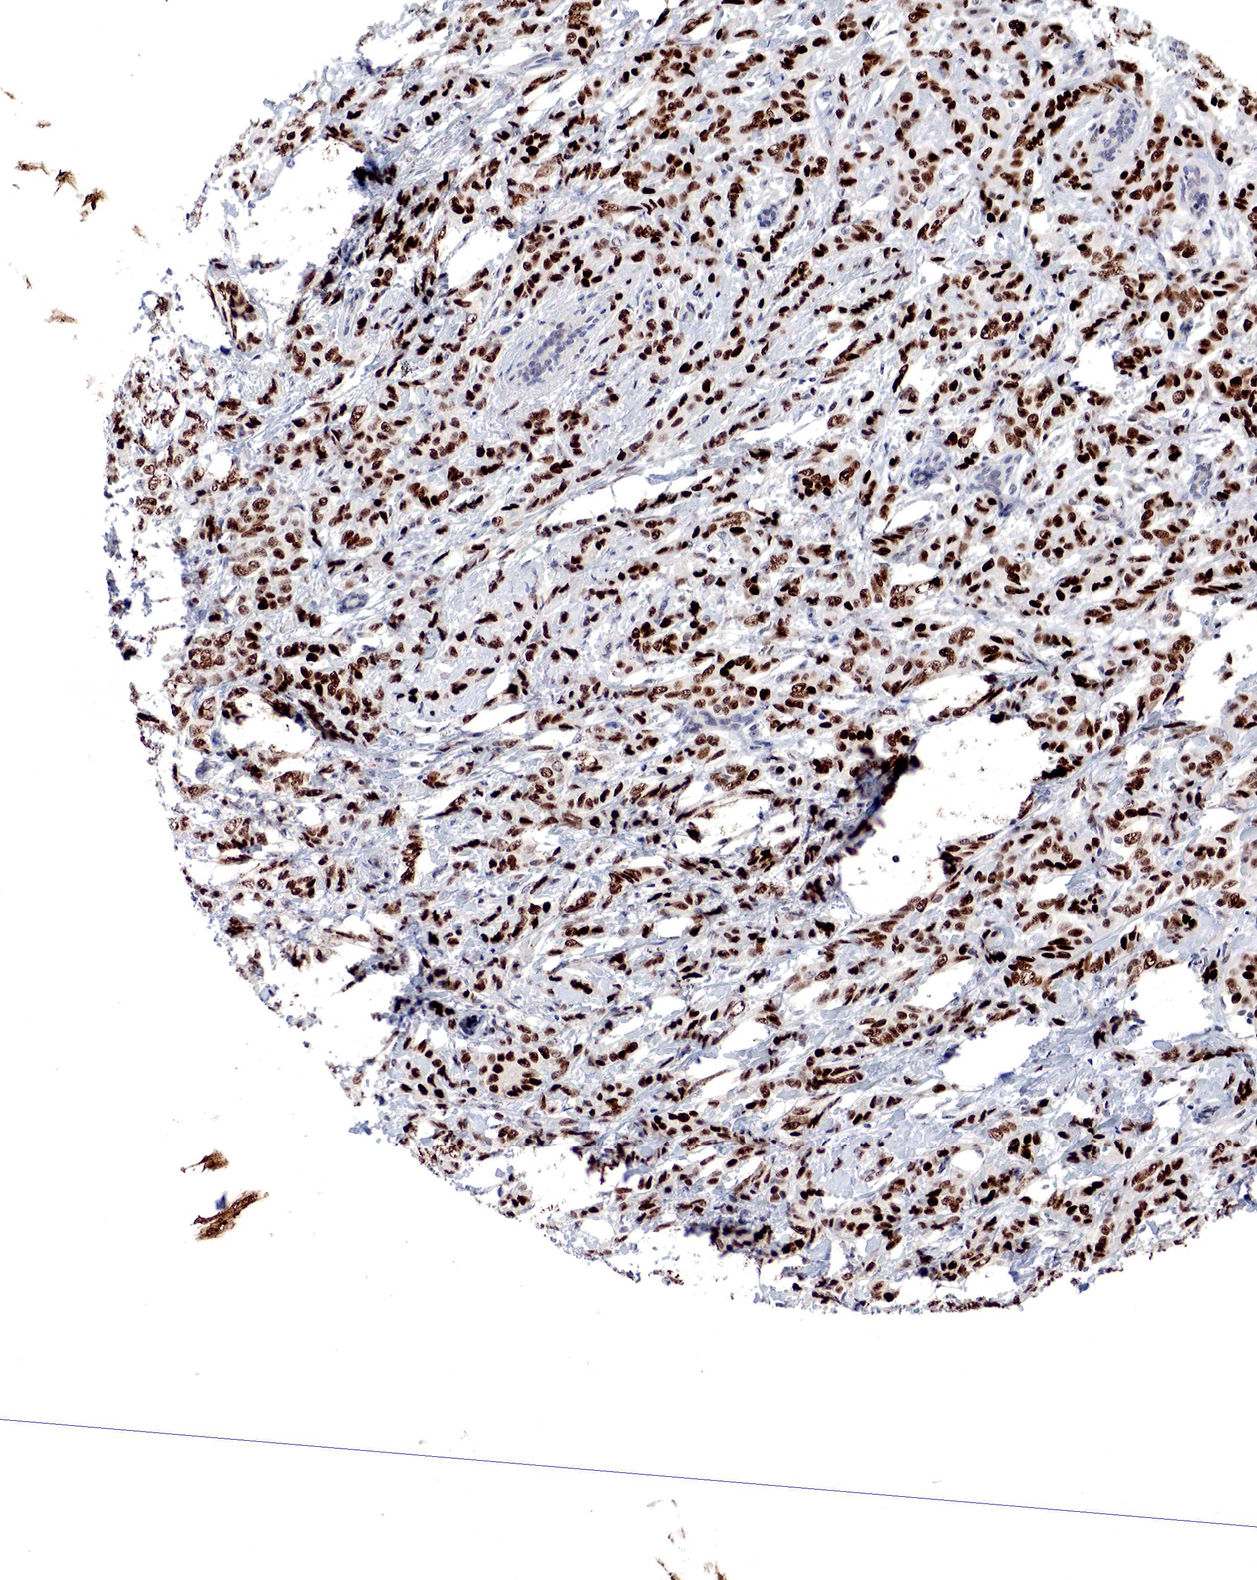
{"staining": {"intensity": "strong", "quantity": ">75%", "location": "nuclear"}, "tissue": "breast cancer", "cell_type": "Tumor cells", "image_type": "cancer", "snomed": [{"axis": "morphology", "description": "Duct carcinoma"}, {"axis": "topography", "description": "Breast"}], "caption": "Immunohistochemical staining of human intraductal carcinoma (breast) demonstrates high levels of strong nuclear protein positivity in about >75% of tumor cells.", "gene": "DACH2", "patient": {"sex": "female", "age": 53}}